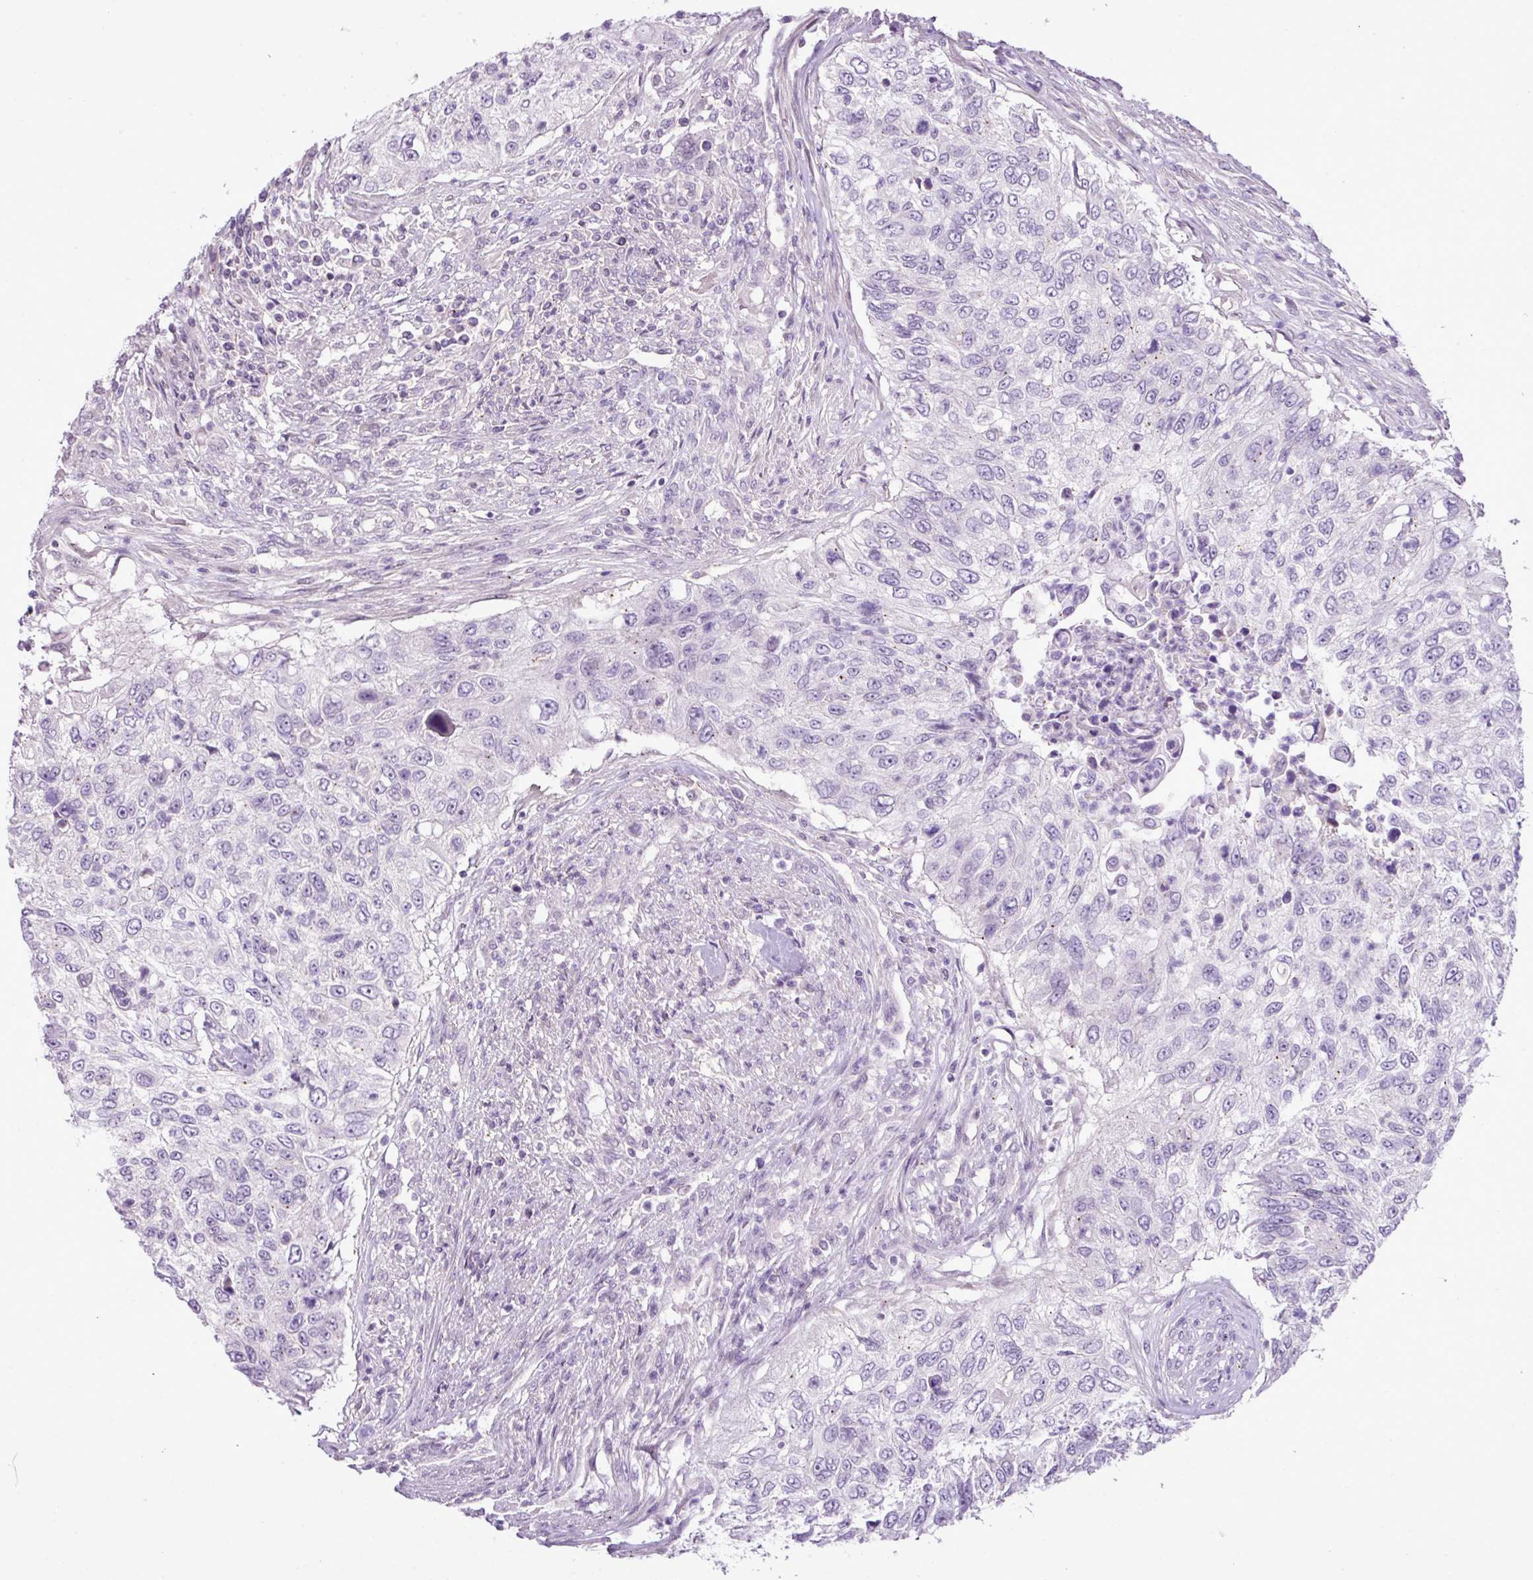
{"staining": {"intensity": "negative", "quantity": "none", "location": "none"}, "tissue": "urothelial cancer", "cell_type": "Tumor cells", "image_type": "cancer", "snomed": [{"axis": "morphology", "description": "Urothelial carcinoma, High grade"}, {"axis": "topography", "description": "Urinary bladder"}], "caption": "DAB immunohistochemical staining of human high-grade urothelial carcinoma reveals no significant staining in tumor cells. (DAB immunohistochemistry with hematoxylin counter stain).", "gene": "DNAJB13", "patient": {"sex": "female", "age": 60}}